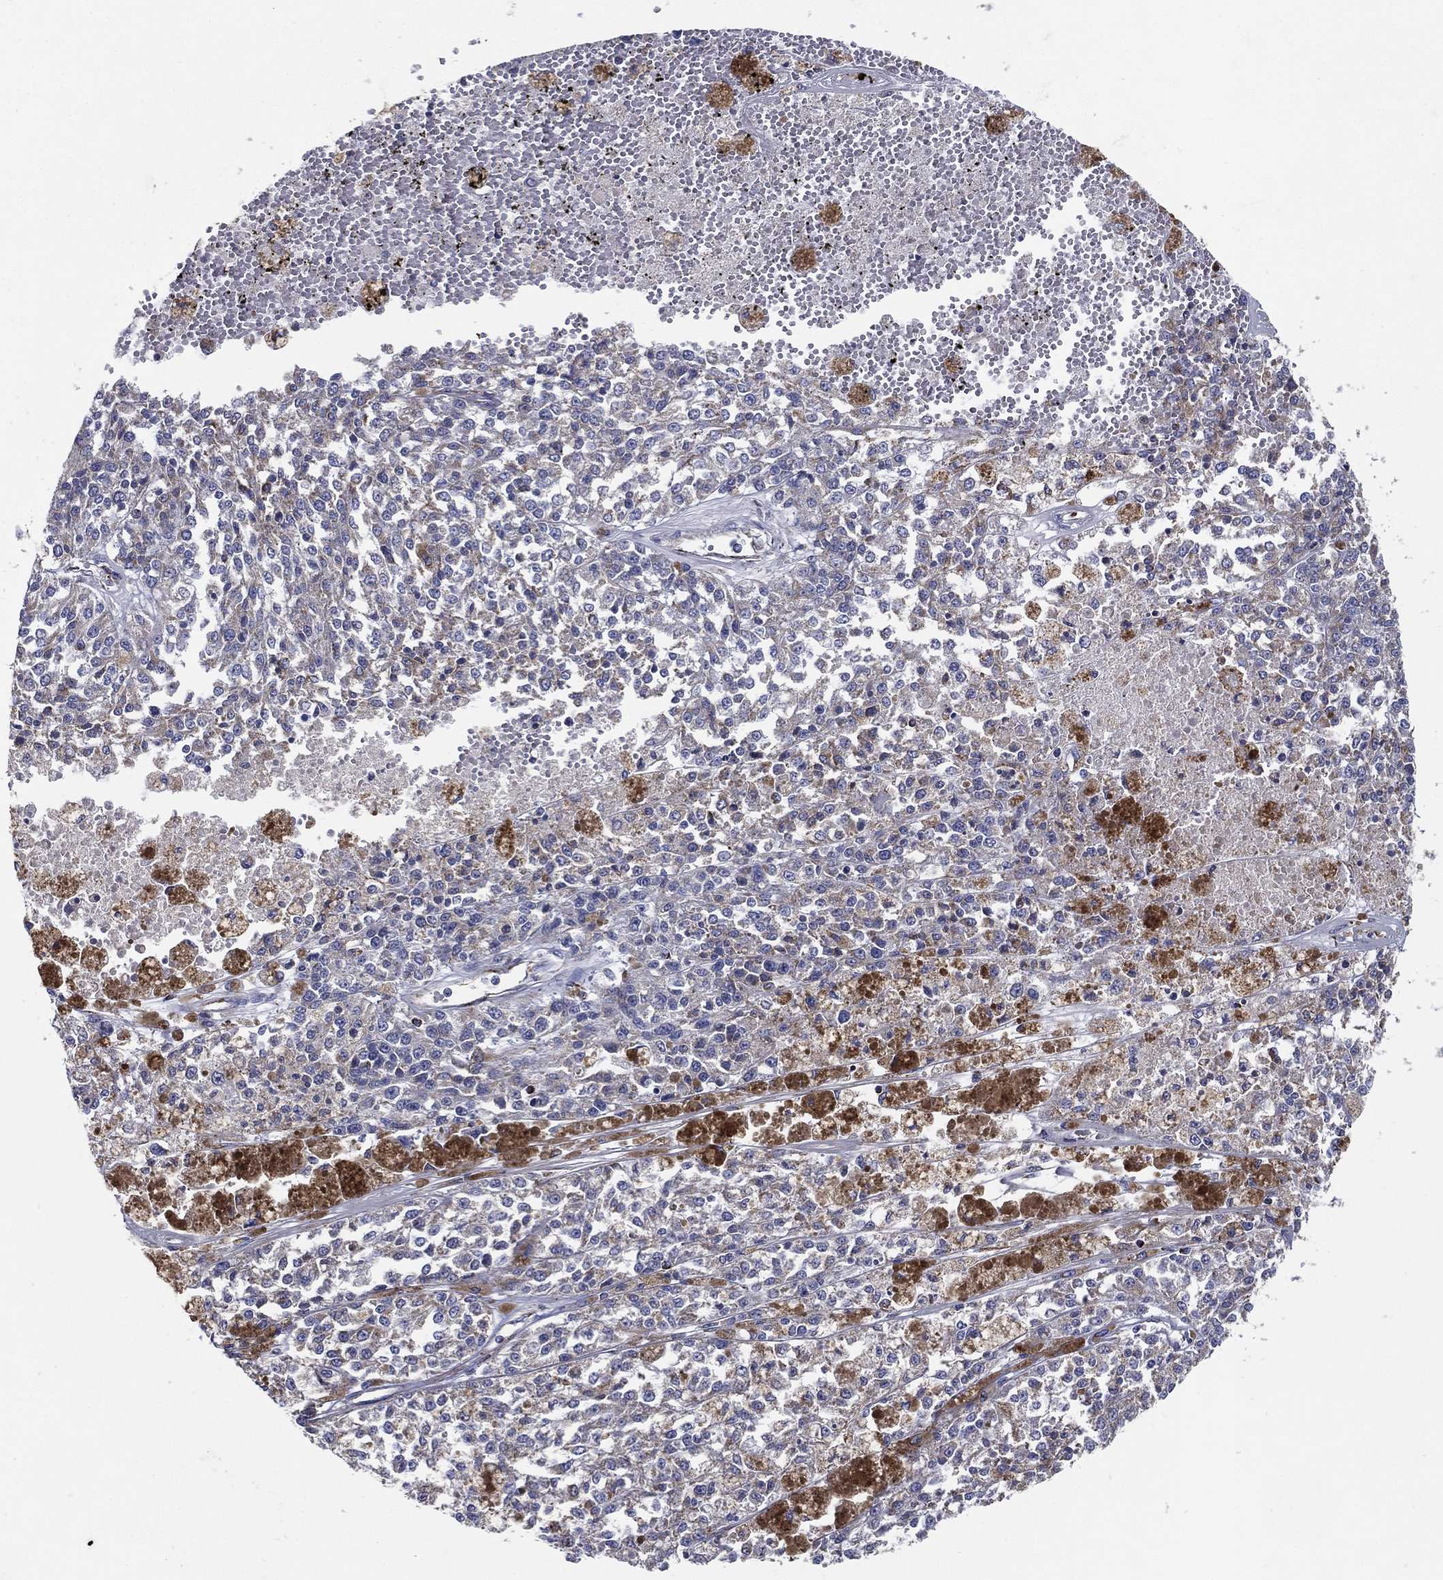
{"staining": {"intensity": "weak", "quantity": "<25%", "location": "cytoplasmic/membranous"}, "tissue": "melanoma", "cell_type": "Tumor cells", "image_type": "cancer", "snomed": [{"axis": "morphology", "description": "Malignant melanoma, Metastatic site"}, {"axis": "topography", "description": "Lymph node"}], "caption": "Image shows no significant protein positivity in tumor cells of melanoma.", "gene": "SFXN1", "patient": {"sex": "female", "age": 64}}